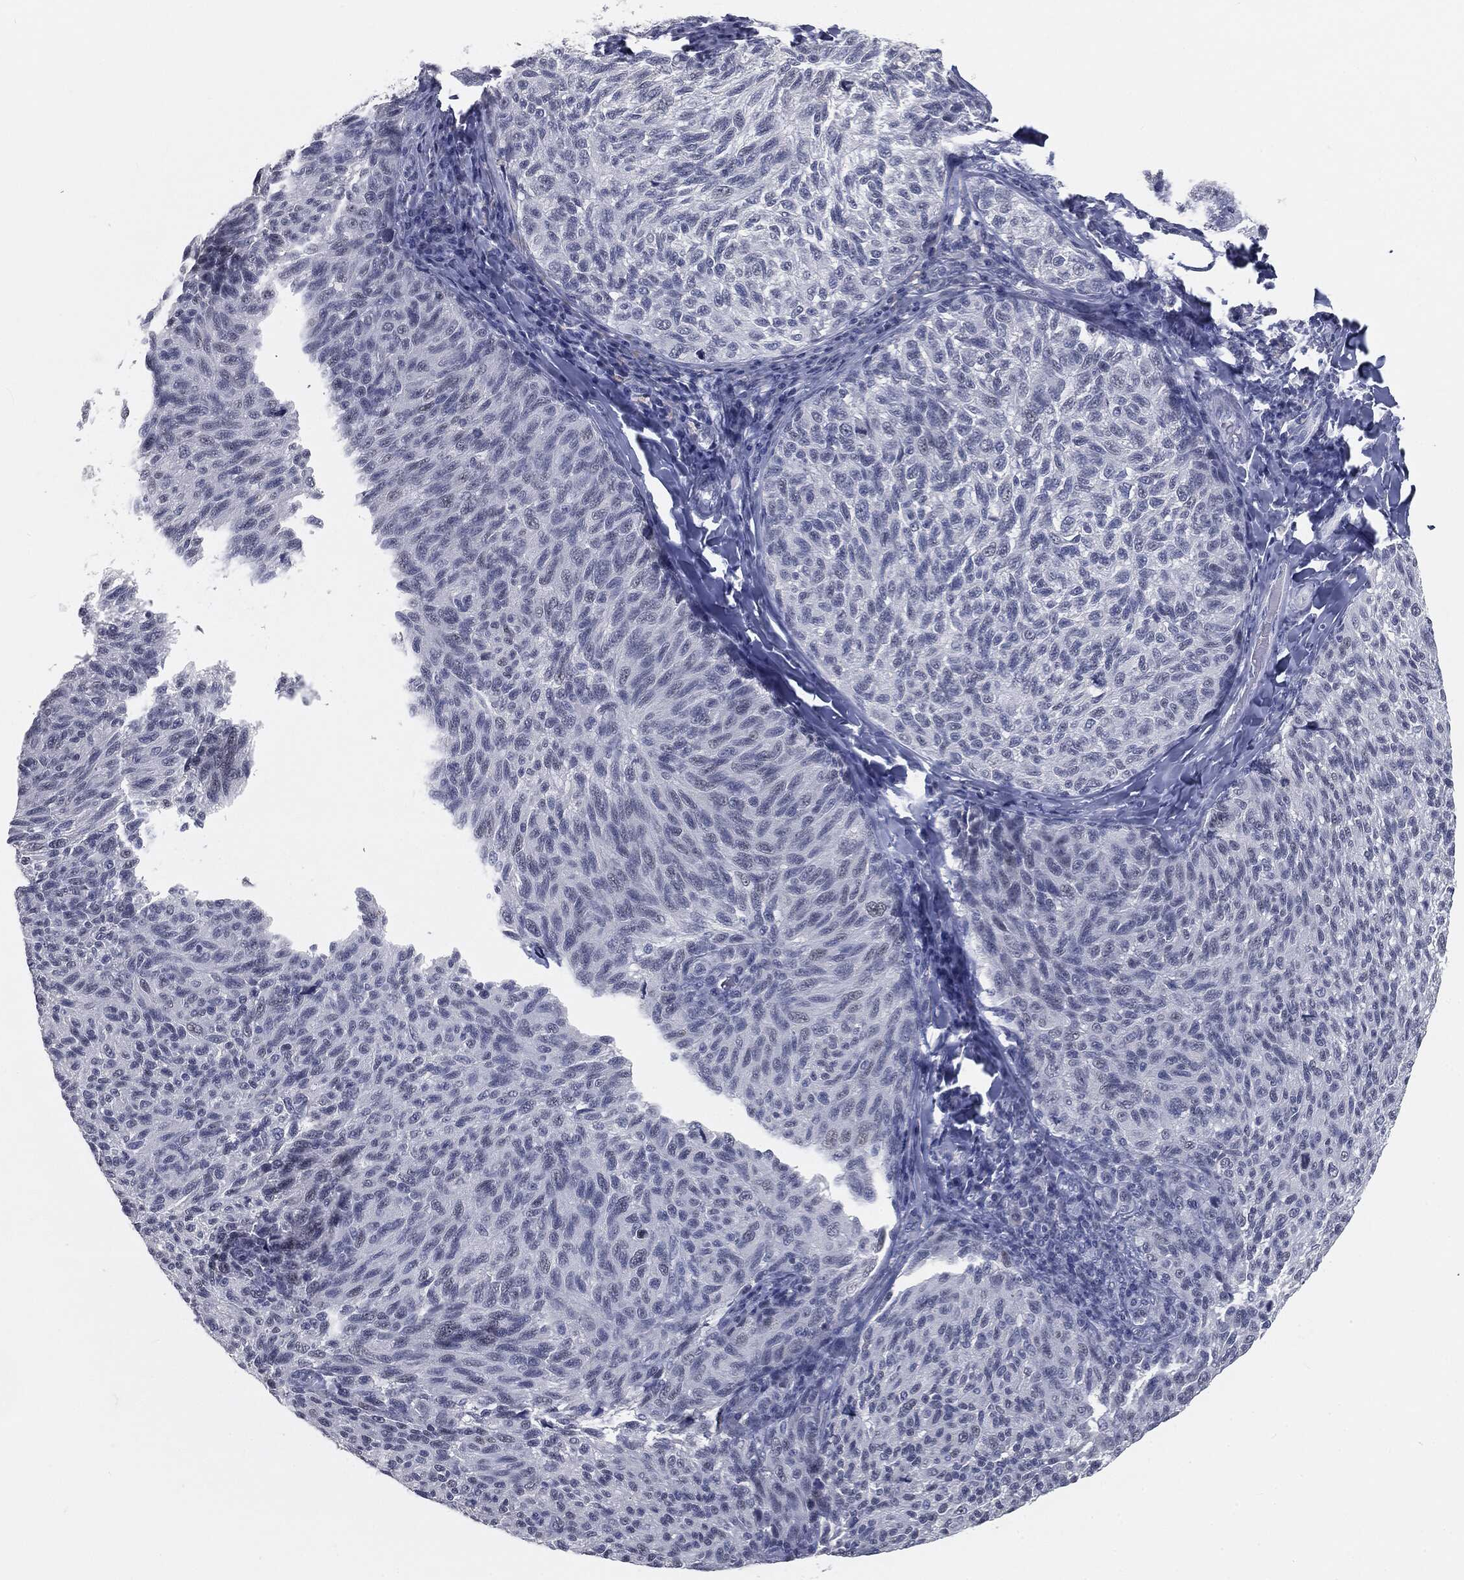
{"staining": {"intensity": "negative", "quantity": "none", "location": "none"}, "tissue": "melanoma", "cell_type": "Tumor cells", "image_type": "cancer", "snomed": [{"axis": "morphology", "description": "Malignant melanoma, NOS"}, {"axis": "topography", "description": "Skin"}], "caption": "Immunohistochemistry (IHC) image of melanoma stained for a protein (brown), which demonstrates no positivity in tumor cells.", "gene": "PRAME", "patient": {"sex": "female", "age": 73}}